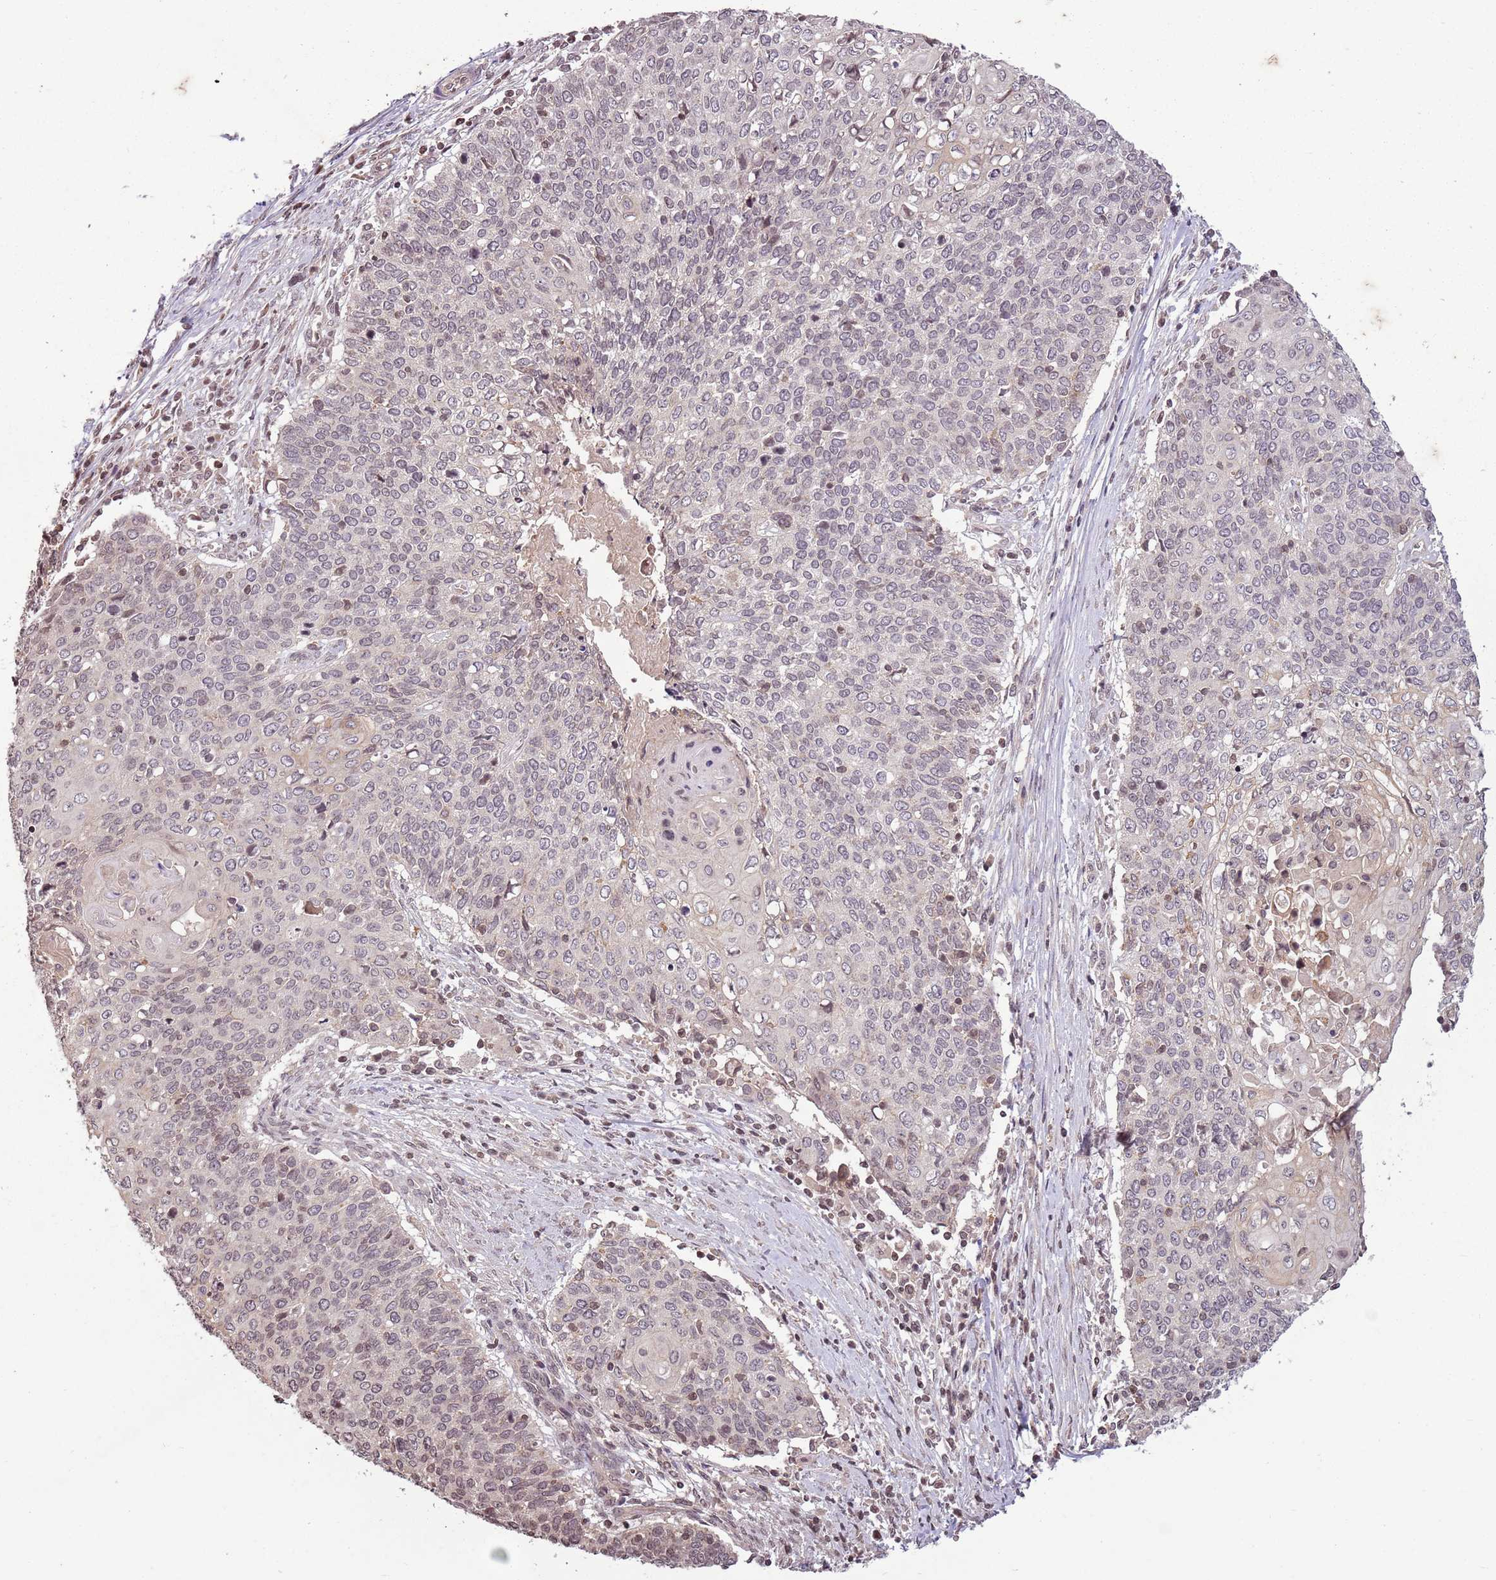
{"staining": {"intensity": "weak", "quantity": "<25%", "location": "nuclear"}, "tissue": "cervical cancer", "cell_type": "Tumor cells", "image_type": "cancer", "snomed": [{"axis": "morphology", "description": "Squamous cell carcinoma, NOS"}, {"axis": "topography", "description": "Cervix"}], "caption": "This micrograph is of cervical cancer stained with immunohistochemistry (IHC) to label a protein in brown with the nuclei are counter-stained blue. There is no expression in tumor cells. (DAB IHC, high magnification).", "gene": "CAPN9", "patient": {"sex": "female", "age": 39}}